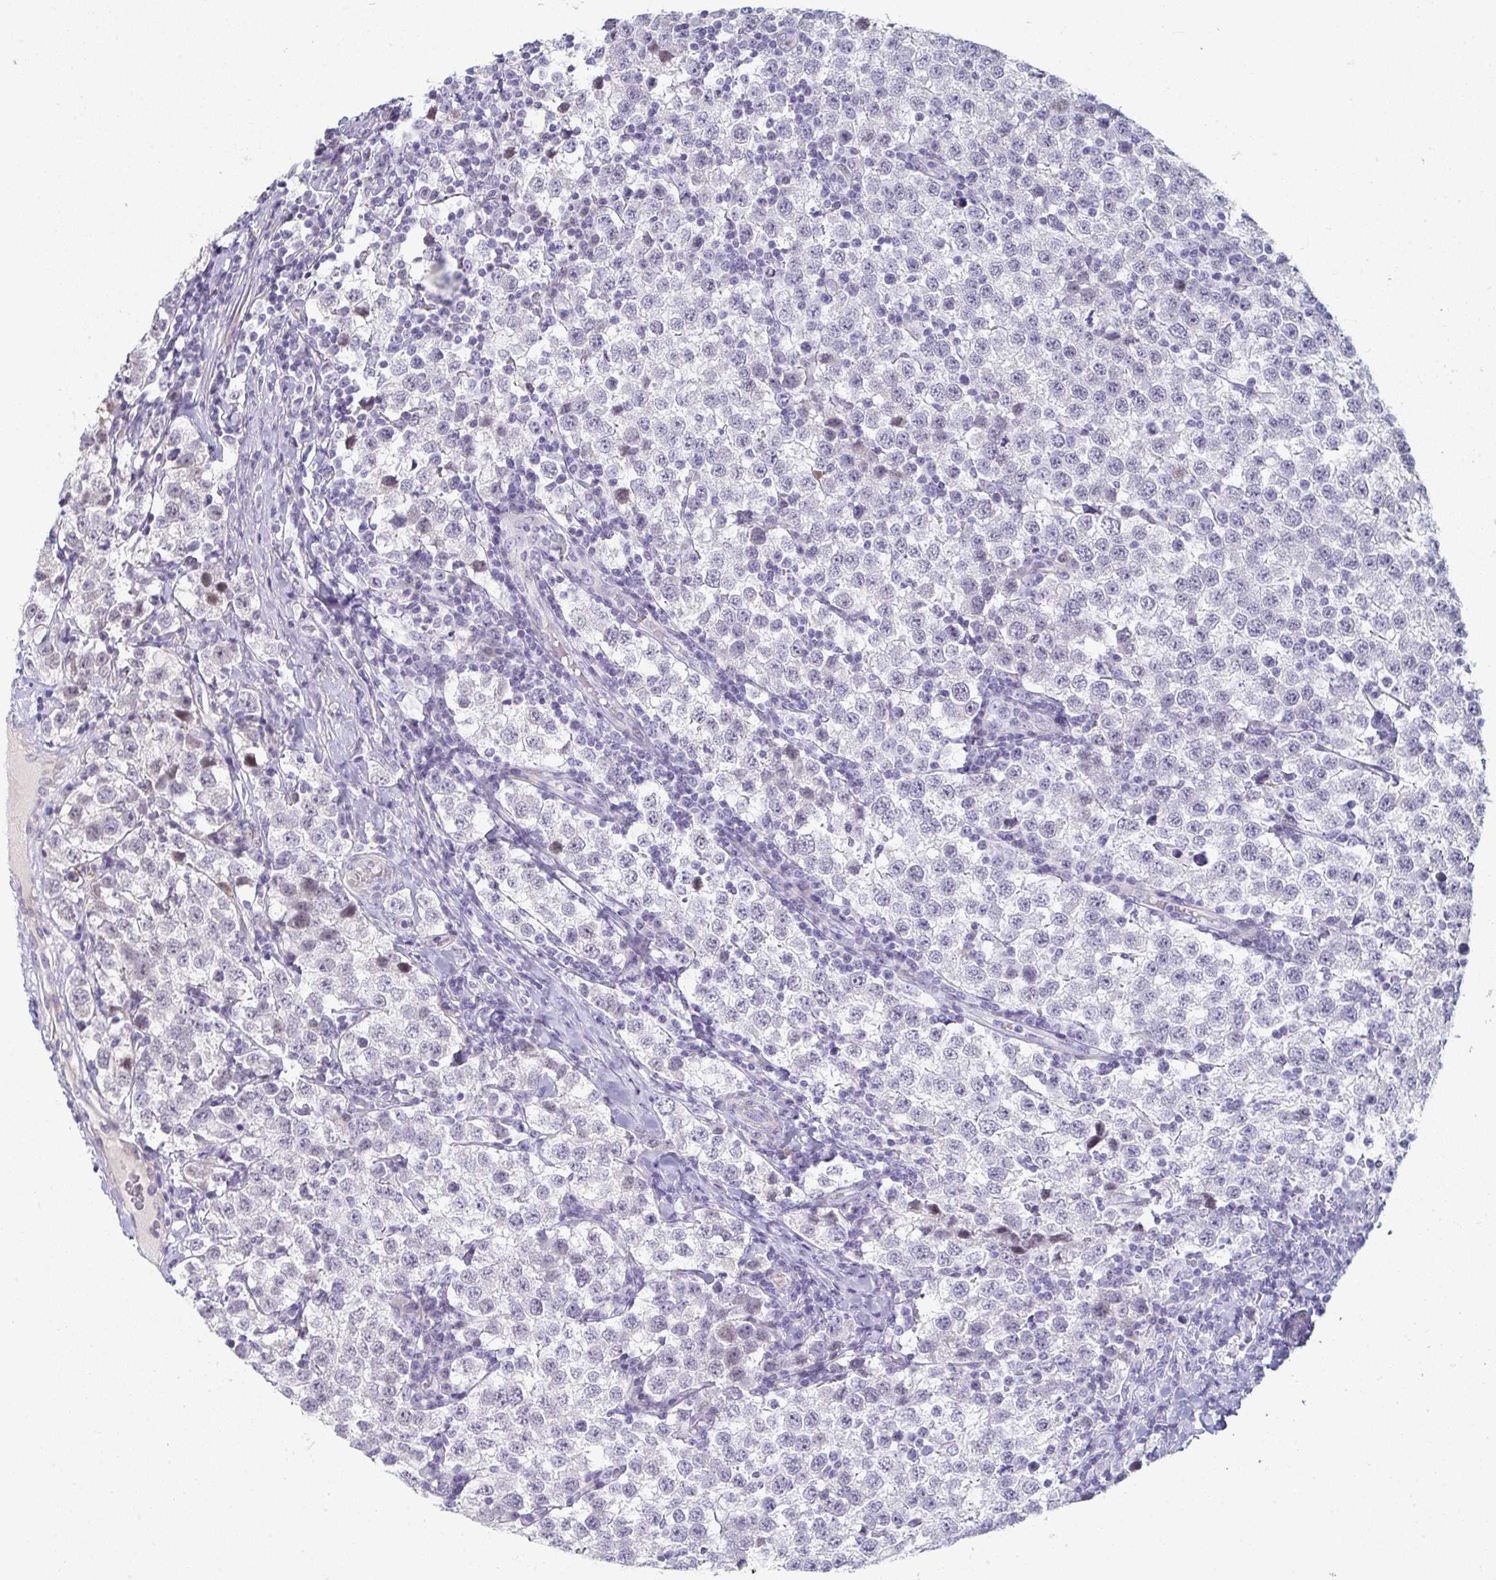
{"staining": {"intensity": "negative", "quantity": "none", "location": "none"}, "tissue": "testis cancer", "cell_type": "Tumor cells", "image_type": "cancer", "snomed": [{"axis": "morphology", "description": "Seminoma, NOS"}, {"axis": "topography", "description": "Testis"}], "caption": "Histopathology image shows no significant protein positivity in tumor cells of testis cancer (seminoma).", "gene": "A1CF", "patient": {"sex": "male", "age": 34}}